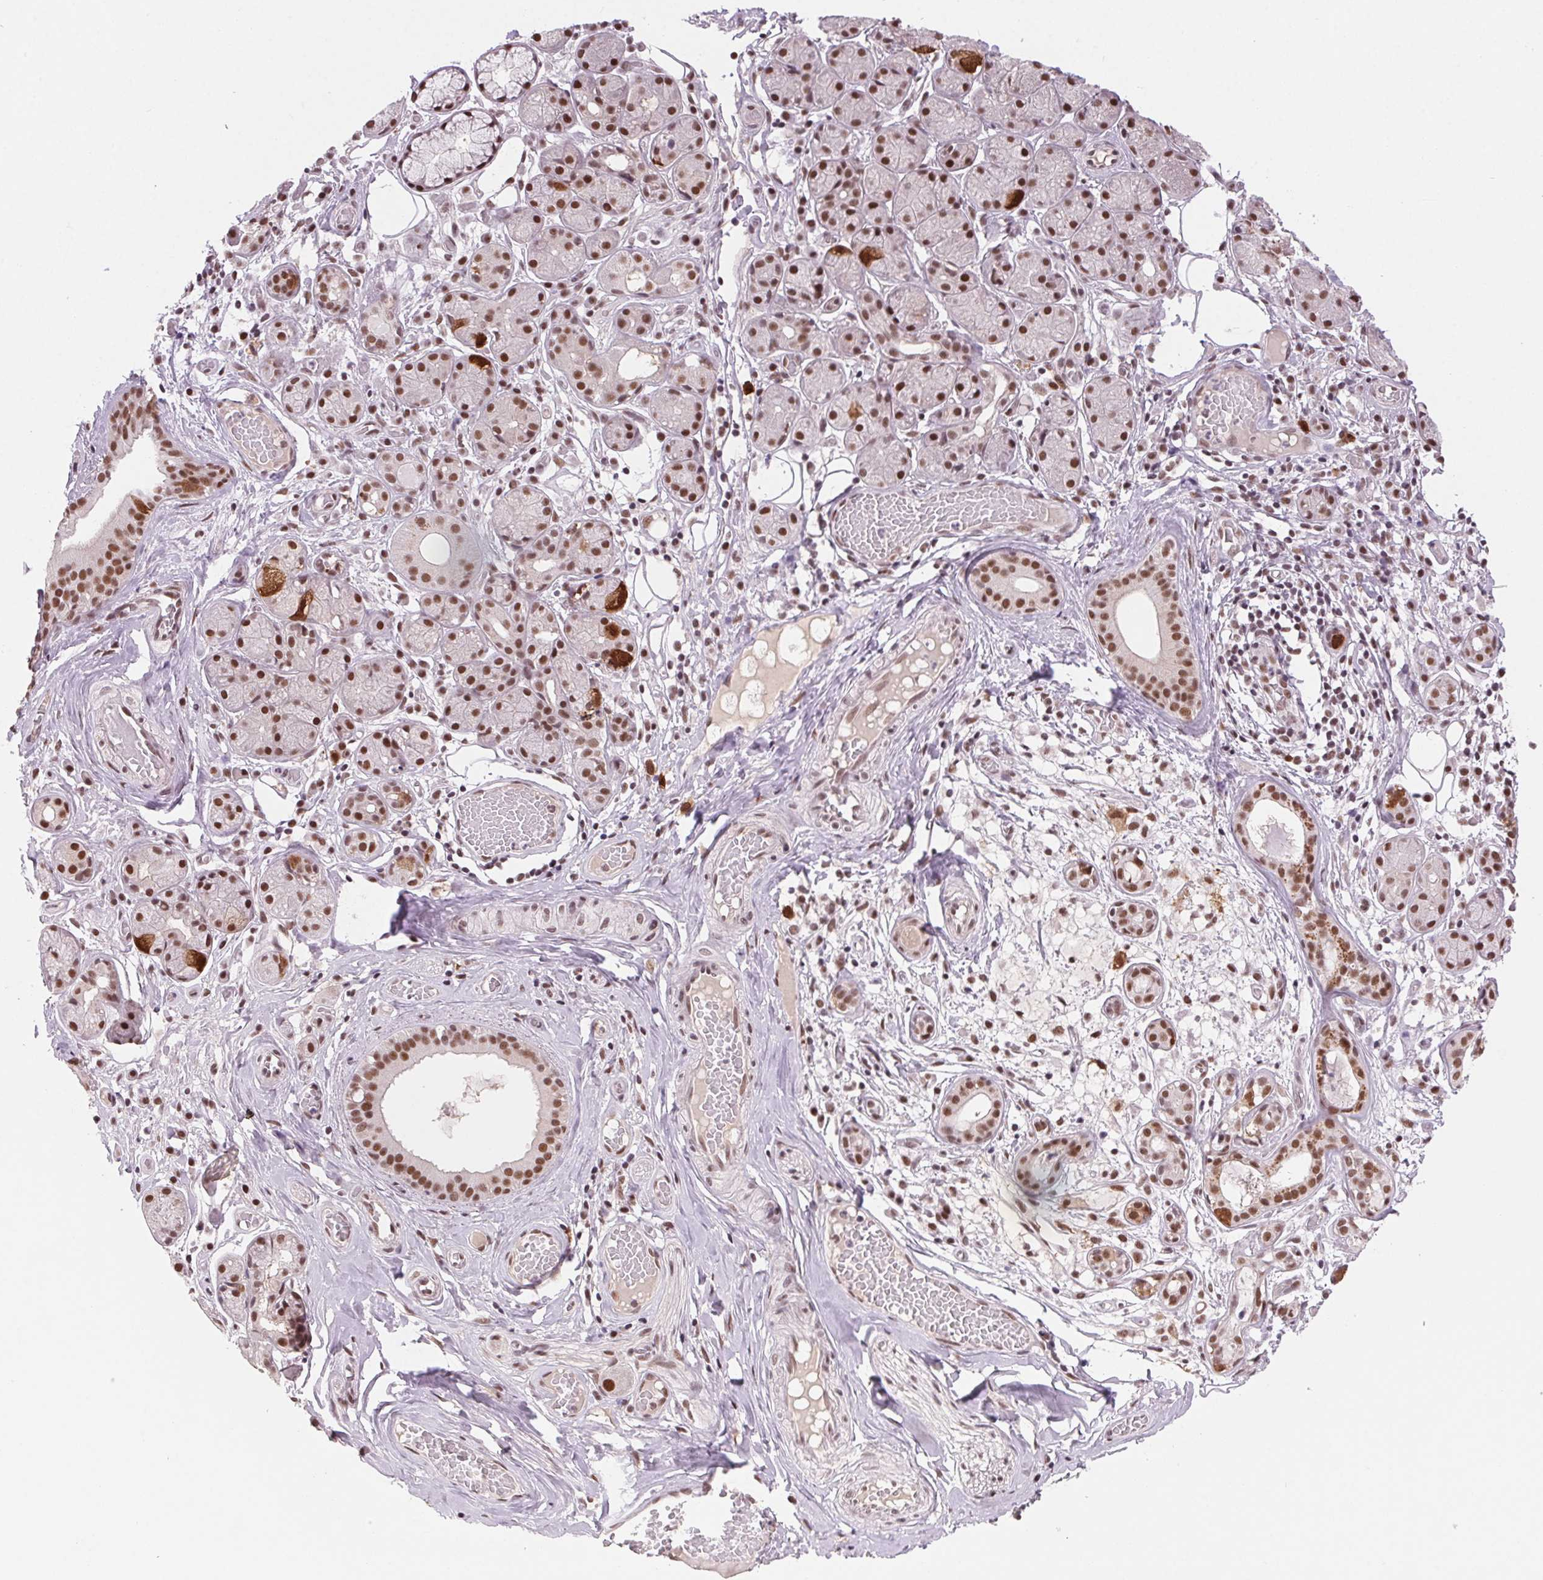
{"staining": {"intensity": "strong", "quantity": "25%-75%", "location": "nuclear"}, "tissue": "salivary gland", "cell_type": "Glandular cells", "image_type": "normal", "snomed": [{"axis": "morphology", "description": "Normal tissue, NOS"}, {"axis": "topography", "description": "Salivary gland"}, {"axis": "topography", "description": "Peripheral nerve tissue"}], "caption": "Benign salivary gland exhibits strong nuclear positivity in about 25%-75% of glandular cells, visualized by immunohistochemistry. The staining was performed using DAB to visualize the protein expression in brown, while the nuclei were stained in blue with hematoxylin (Magnification: 20x).", "gene": "CD2BP2", "patient": {"sex": "male", "age": 71}}